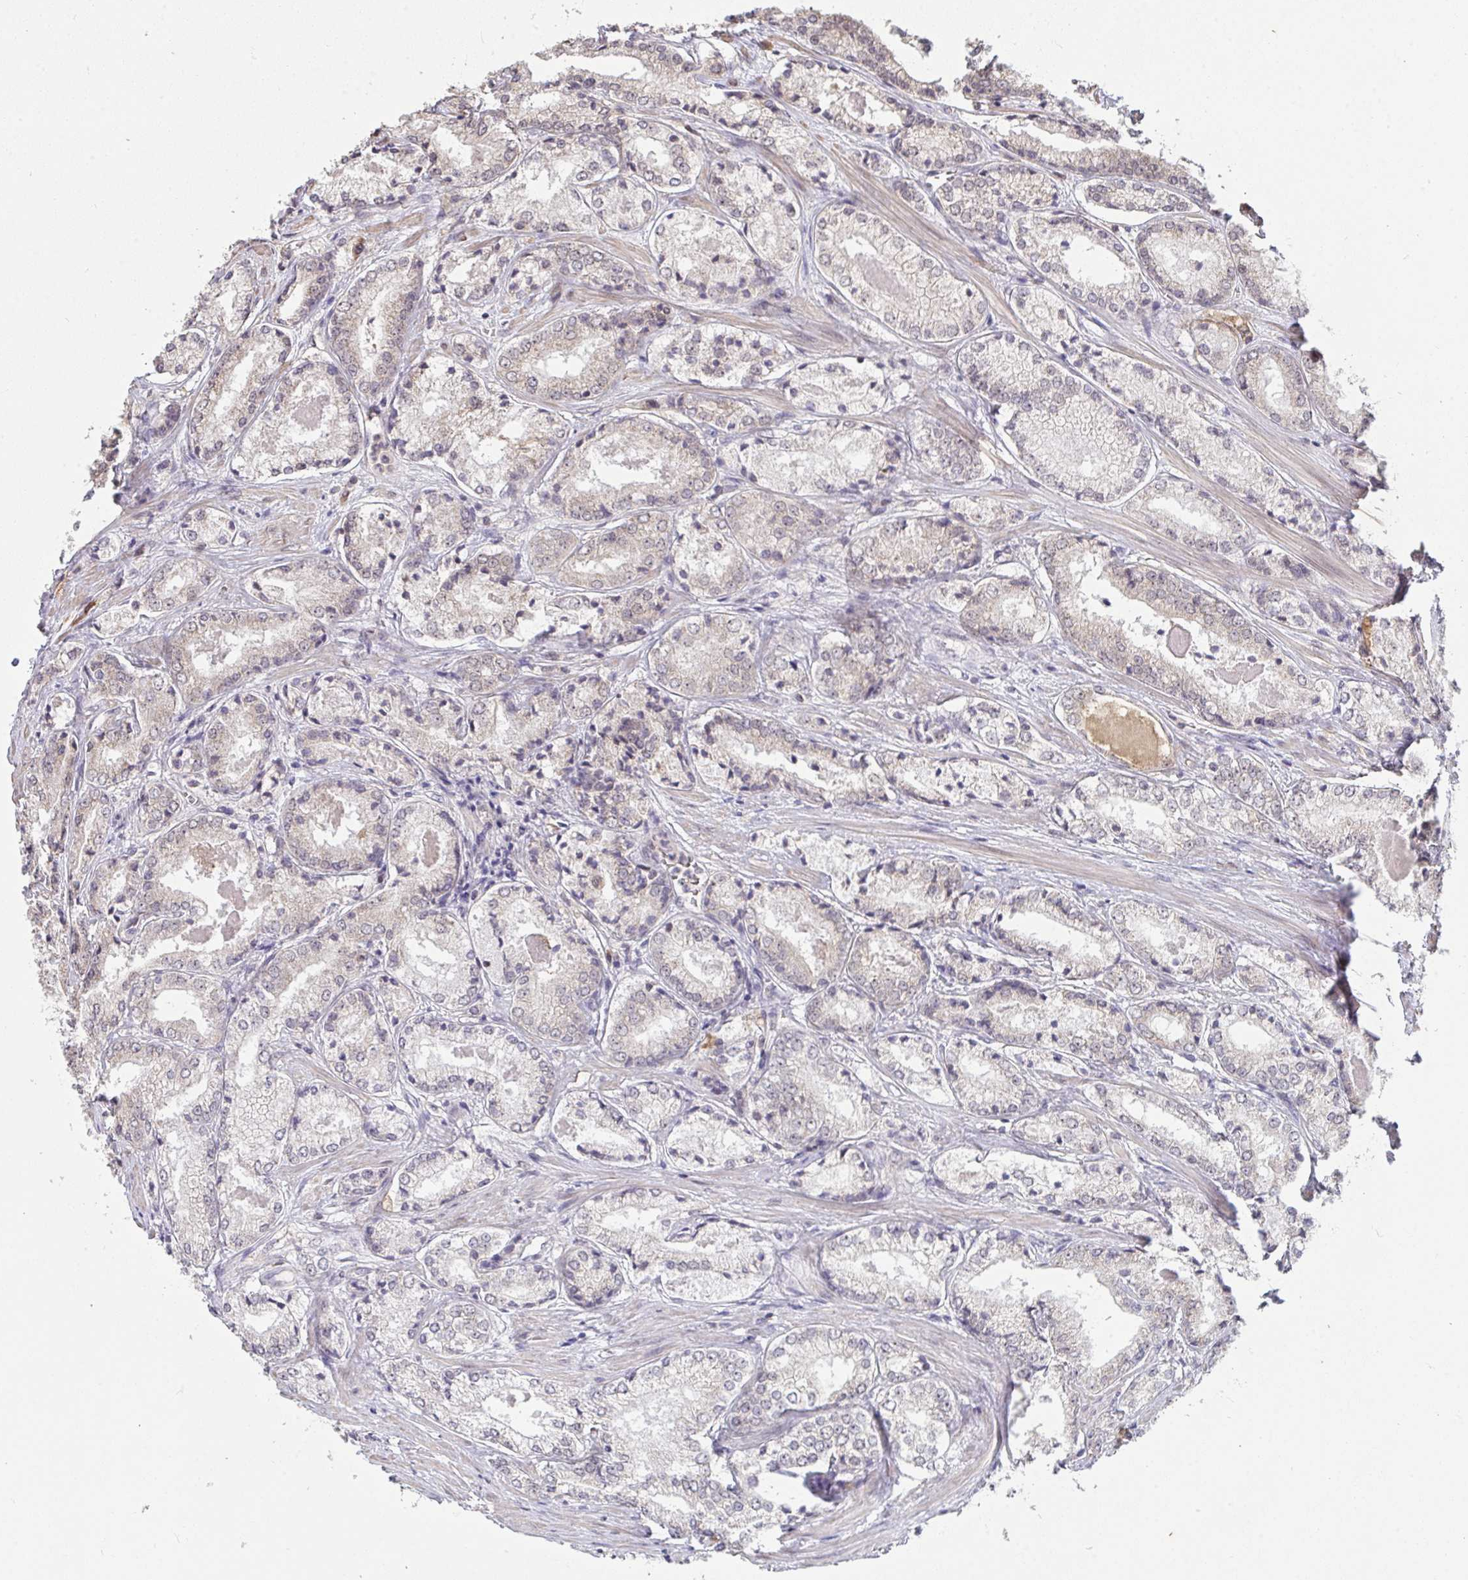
{"staining": {"intensity": "weak", "quantity": "<25%", "location": "cytoplasmic/membranous"}, "tissue": "prostate cancer", "cell_type": "Tumor cells", "image_type": "cancer", "snomed": [{"axis": "morphology", "description": "Adenocarcinoma, NOS"}, {"axis": "morphology", "description": "Adenocarcinoma, Low grade"}, {"axis": "topography", "description": "Prostate"}], "caption": "Immunohistochemical staining of prostate adenocarcinoma demonstrates no significant staining in tumor cells. The staining was performed using DAB to visualize the protein expression in brown, while the nuclei were stained in blue with hematoxylin (Magnification: 20x).", "gene": "SAP30", "patient": {"sex": "male", "age": 68}}